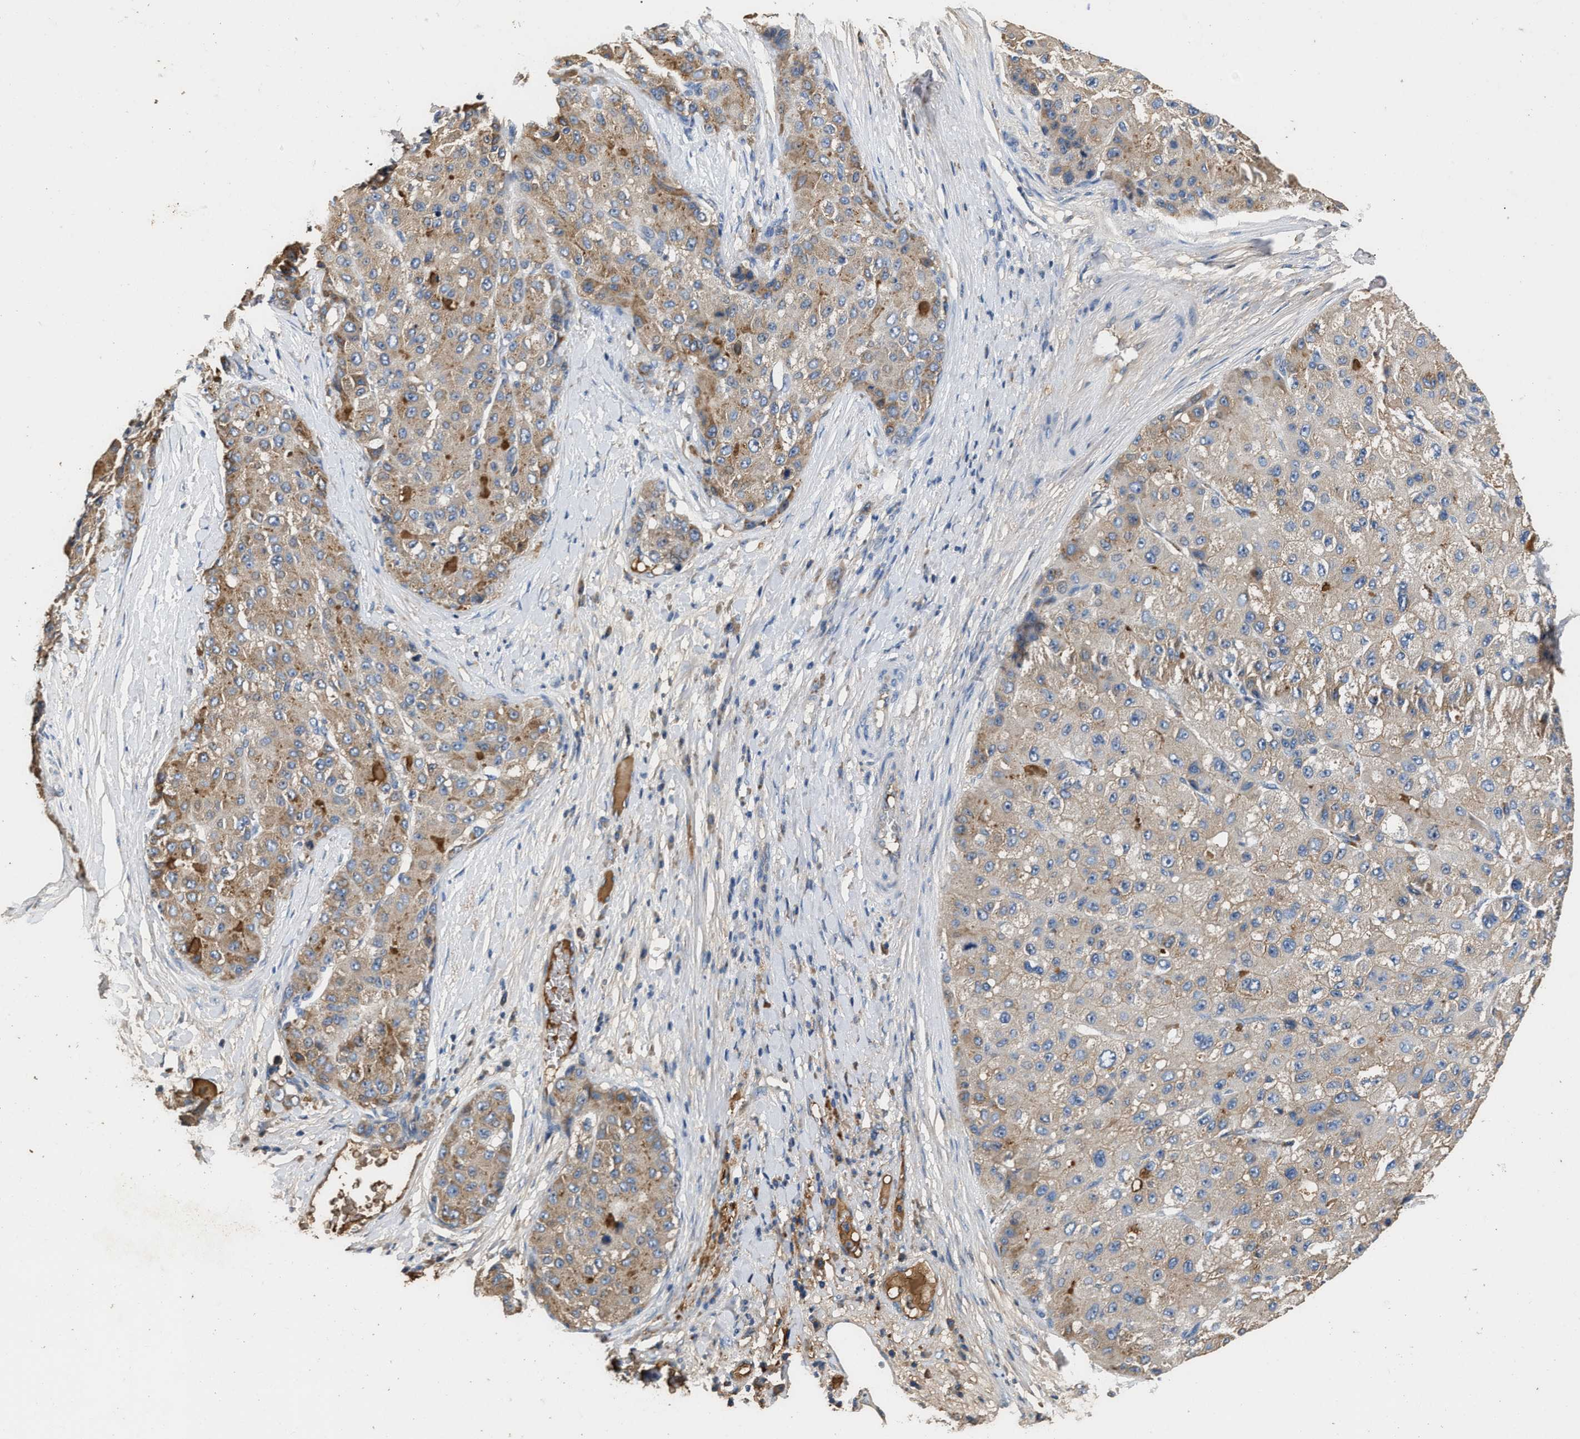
{"staining": {"intensity": "weak", "quantity": ">75%", "location": "cytoplasmic/membranous"}, "tissue": "liver cancer", "cell_type": "Tumor cells", "image_type": "cancer", "snomed": [{"axis": "morphology", "description": "Carcinoma, Hepatocellular, NOS"}, {"axis": "topography", "description": "Liver"}], "caption": "Liver cancer (hepatocellular carcinoma) stained with a protein marker displays weak staining in tumor cells.", "gene": "C3", "patient": {"sex": "male", "age": 80}}